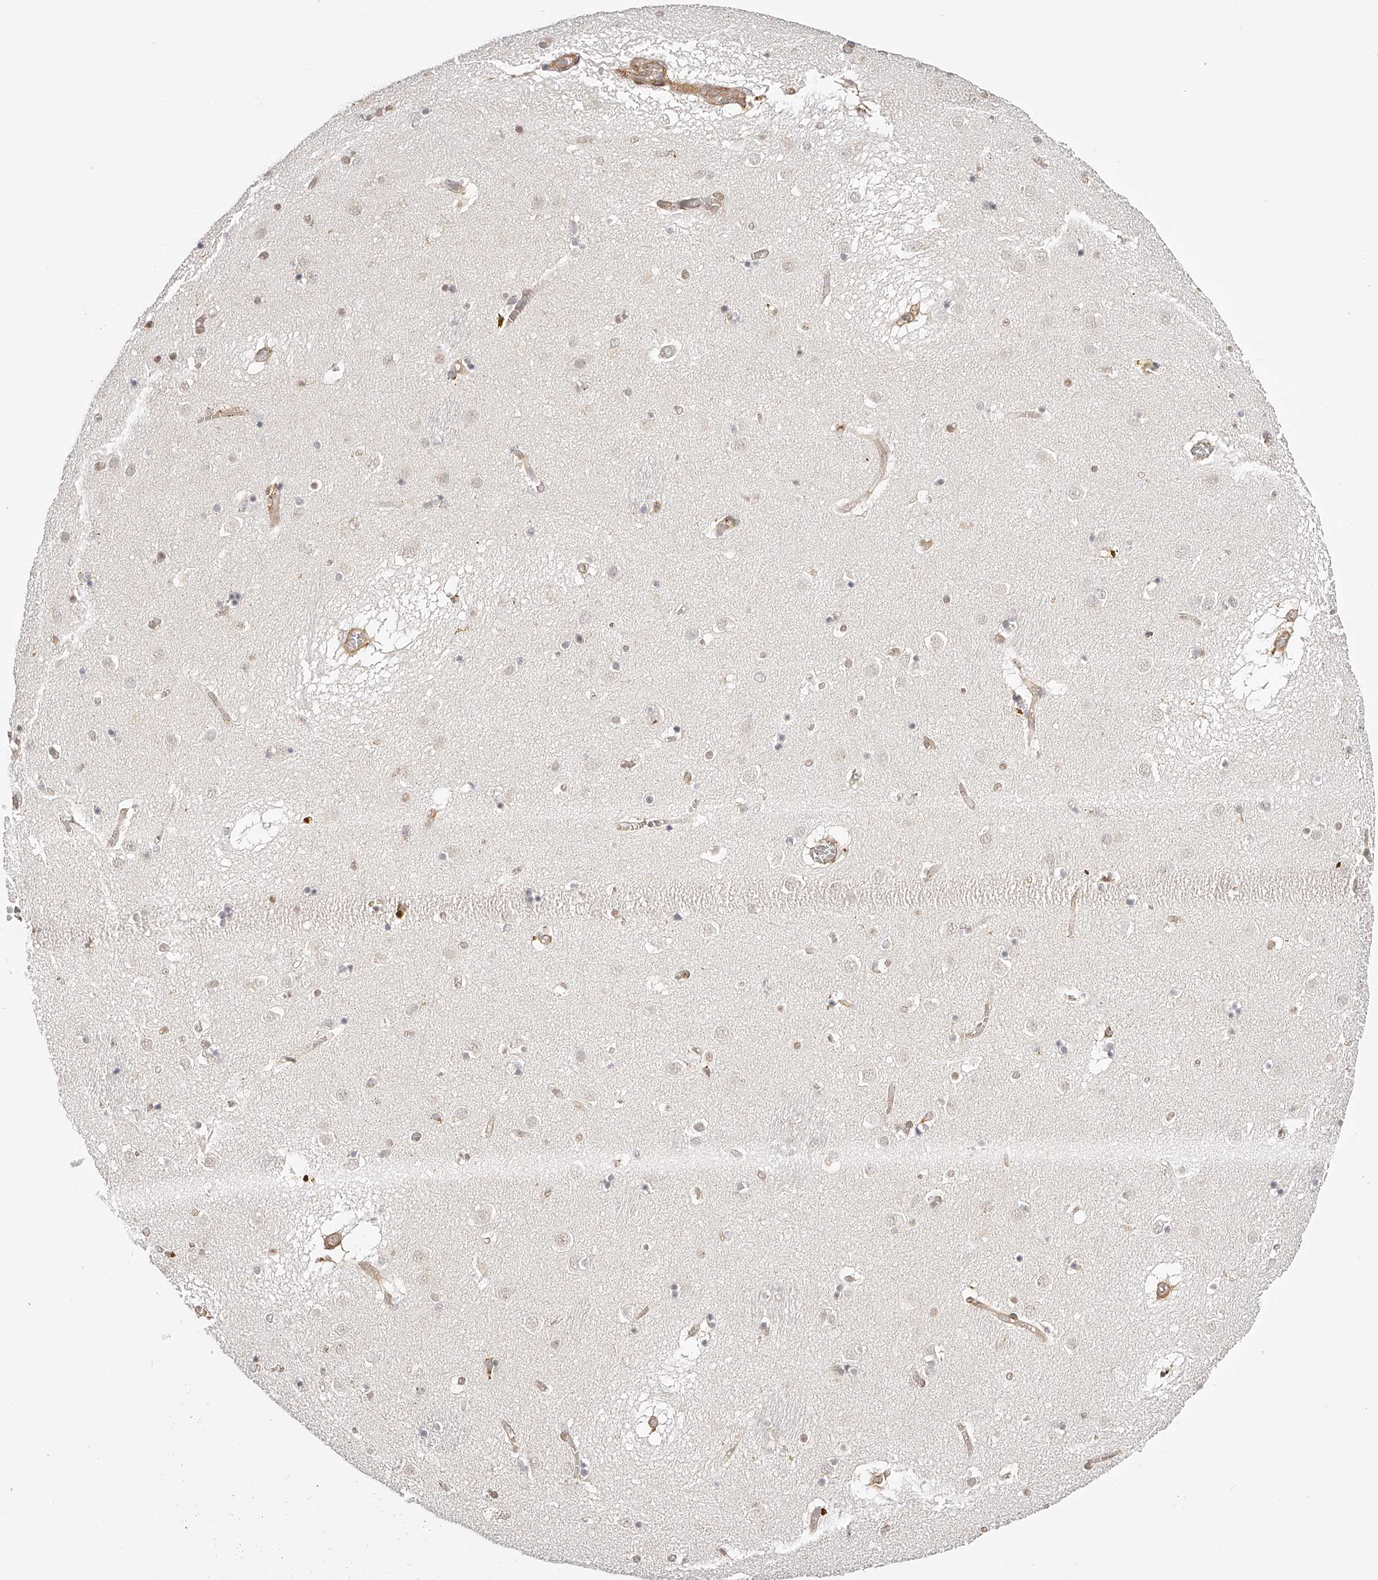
{"staining": {"intensity": "negative", "quantity": "none", "location": "none"}, "tissue": "caudate", "cell_type": "Glial cells", "image_type": "normal", "snomed": [{"axis": "morphology", "description": "Normal tissue, NOS"}, {"axis": "topography", "description": "Lateral ventricle wall"}], "caption": "Immunohistochemistry of normal caudate shows no expression in glial cells.", "gene": "SYNC", "patient": {"sex": "male", "age": 70}}